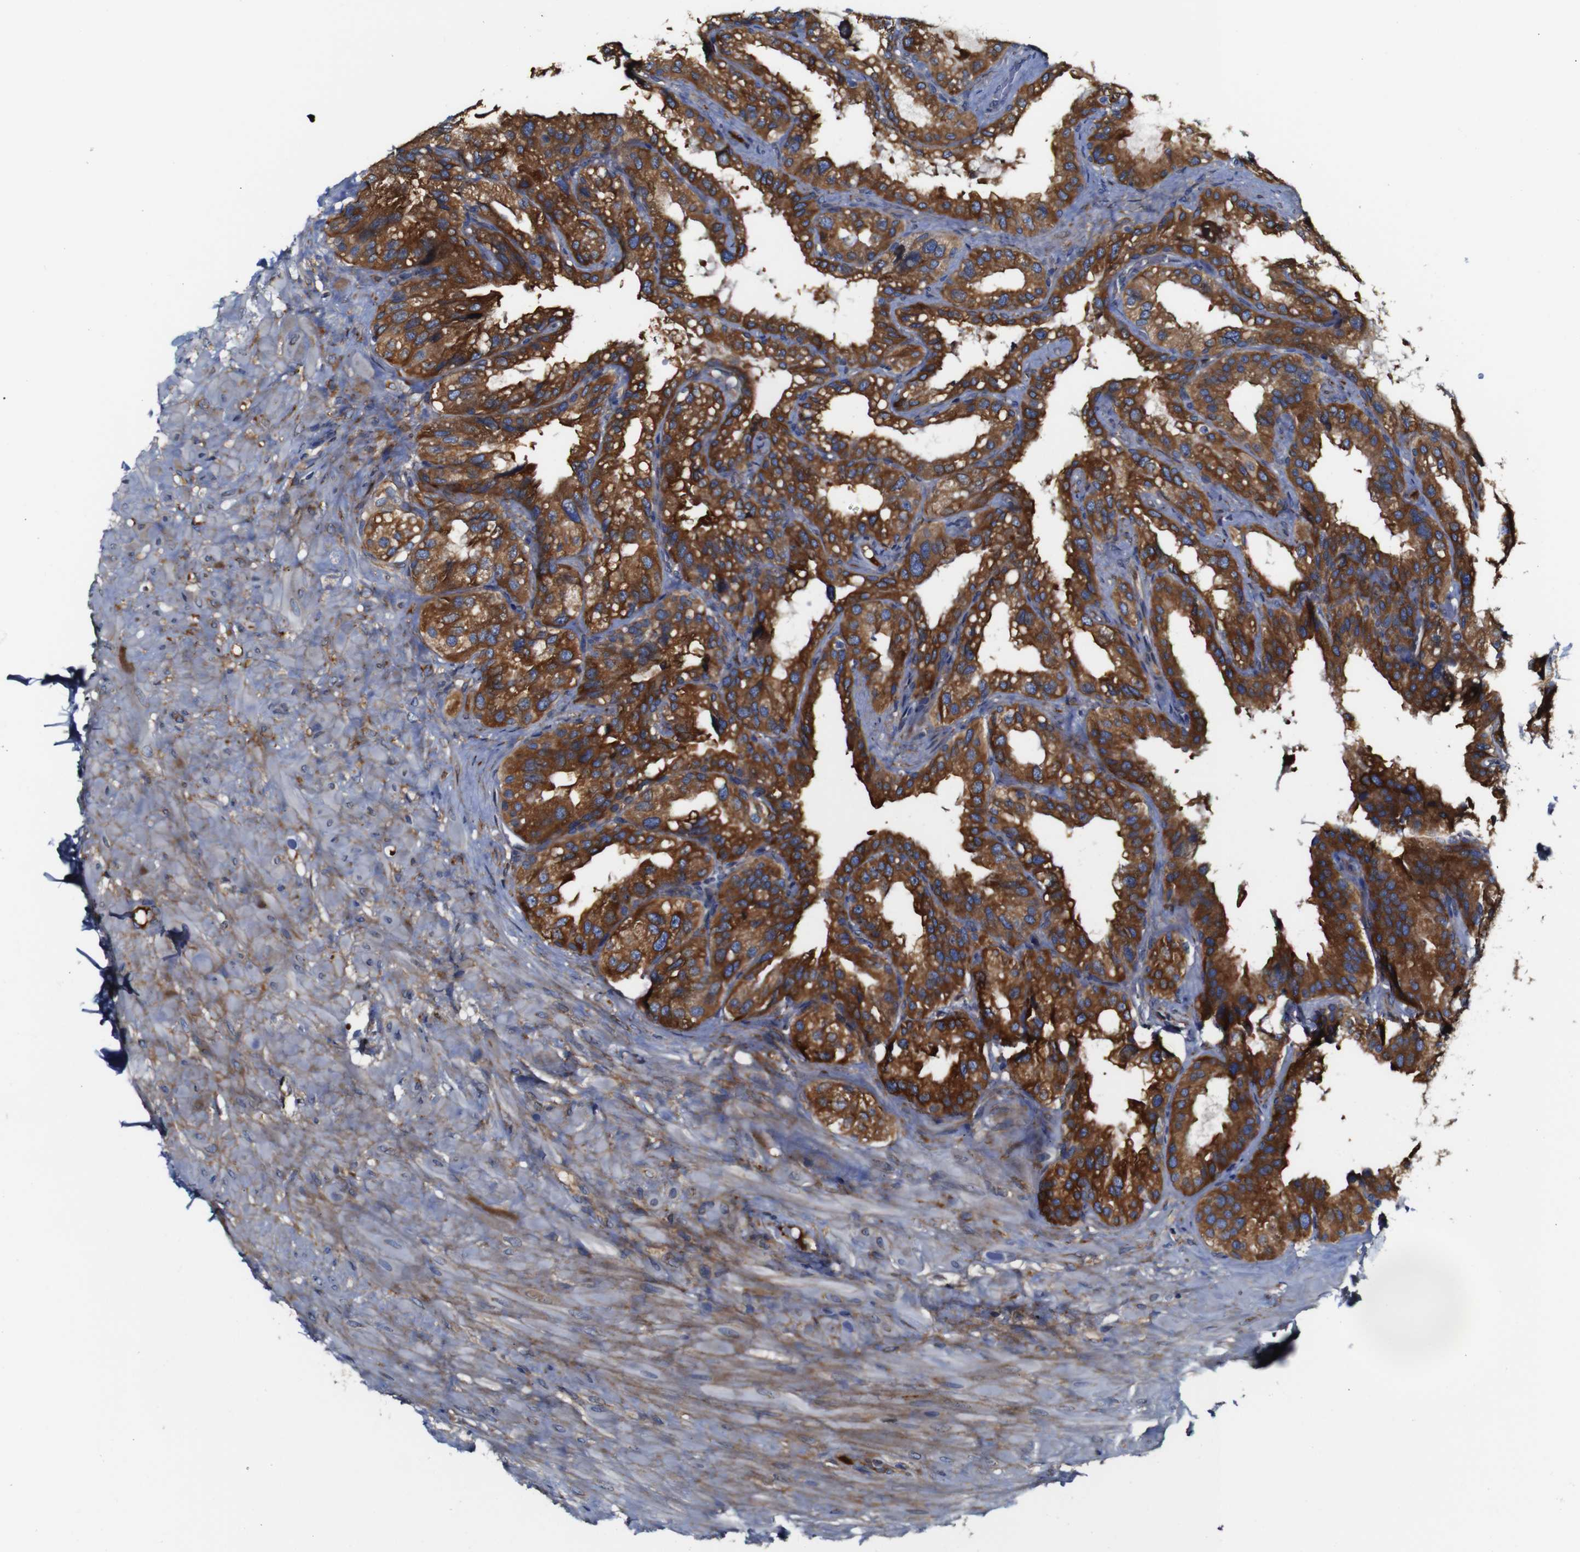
{"staining": {"intensity": "strong", "quantity": ">75%", "location": "cytoplasmic/membranous"}, "tissue": "seminal vesicle", "cell_type": "Glandular cells", "image_type": "normal", "snomed": [{"axis": "morphology", "description": "Normal tissue, NOS"}, {"axis": "topography", "description": "Seminal veicle"}], "caption": "A micrograph showing strong cytoplasmic/membranous positivity in about >75% of glandular cells in normal seminal vesicle, as visualized by brown immunohistochemical staining.", "gene": "CLCC1", "patient": {"sex": "male", "age": 68}}